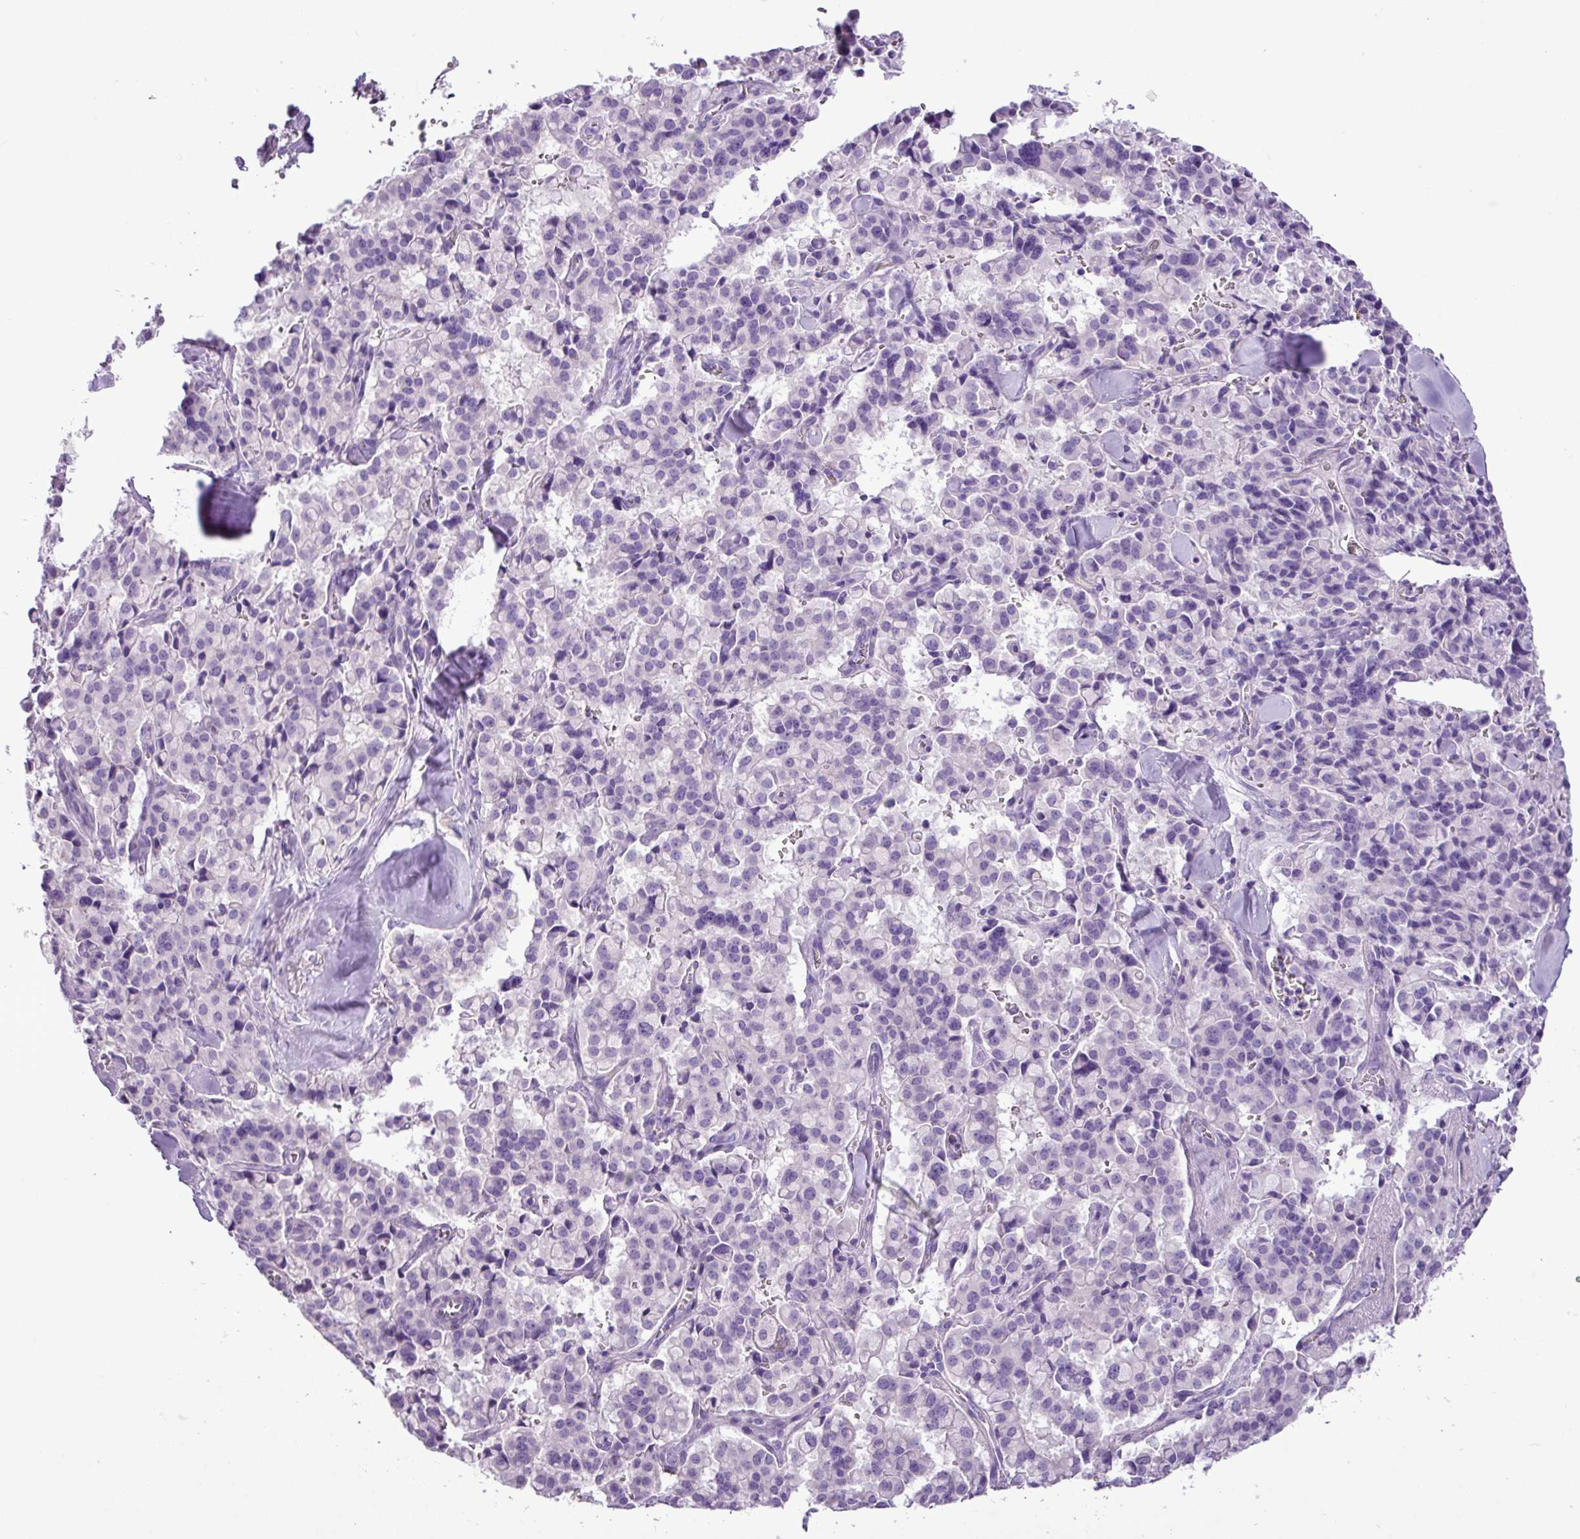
{"staining": {"intensity": "negative", "quantity": "none", "location": "none"}, "tissue": "pancreatic cancer", "cell_type": "Tumor cells", "image_type": "cancer", "snomed": [{"axis": "morphology", "description": "Adenocarcinoma, NOS"}, {"axis": "topography", "description": "Pancreas"}], "caption": "DAB immunohistochemical staining of pancreatic adenocarcinoma displays no significant positivity in tumor cells. (Brightfield microscopy of DAB immunohistochemistry (IHC) at high magnification).", "gene": "ZNF334", "patient": {"sex": "male", "age": 65}}